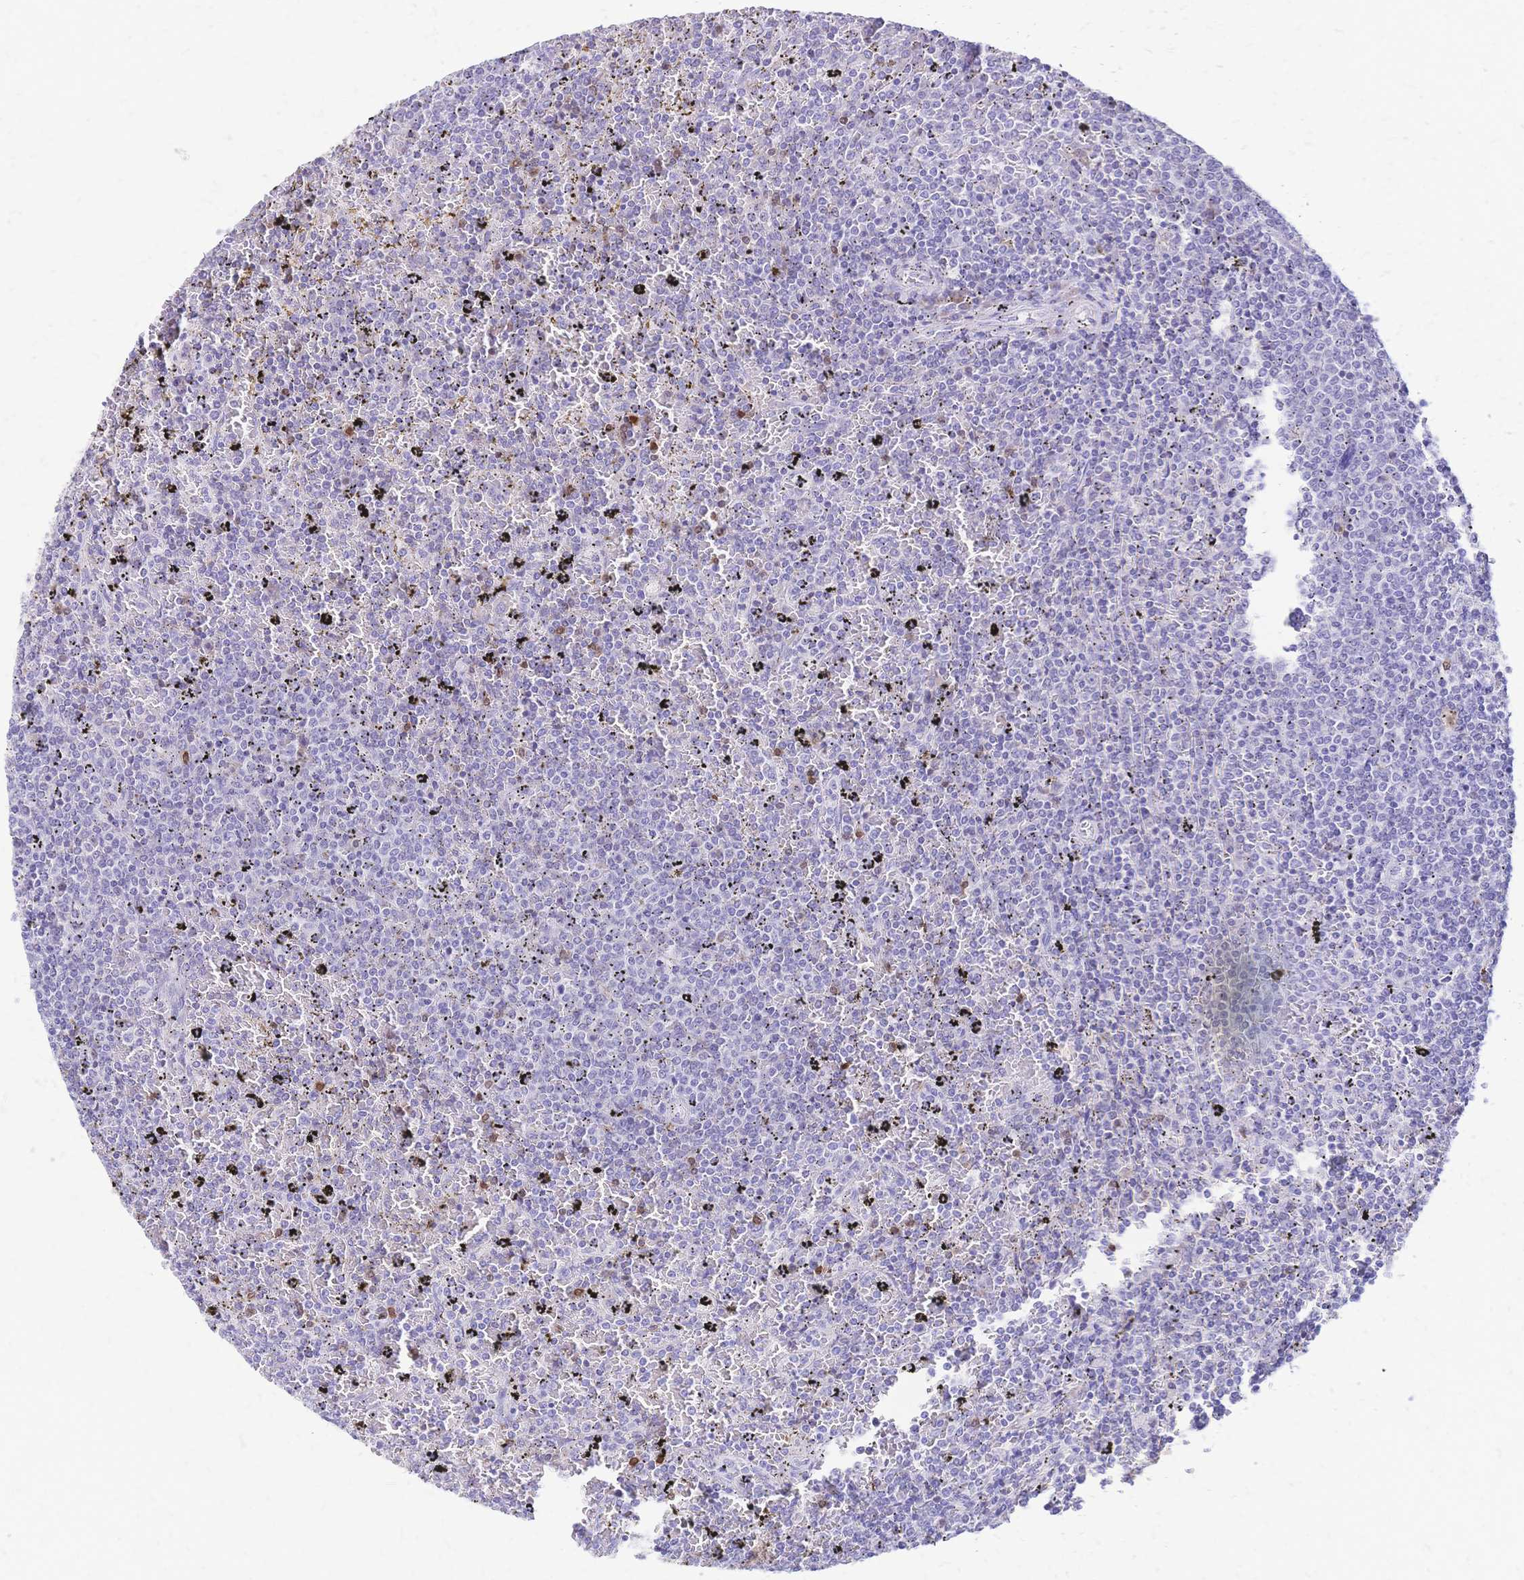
{"staining": {"intensity": "negative", "quantity": "none", "location": "none"}, "tissue": "lymphoma", "cell_type": "Tumor cells", "image_type": "cancer", "snomed": [{"axis": "morphology", "description": "Malignant lymphoma, non-Hodgkin's type, Low grade"}, {"axis": "topography", "description": "Spleen"}], "caption": "Protein analysis of lymphoma exhibits no significant expression in tumor cells. Brightfield microscopy of IHC stained with DAB (brown) and hematoxylin (blue), captured at high magnification.", "gene": "GRB7", "patient": {"sex": "female", "age": 77}}